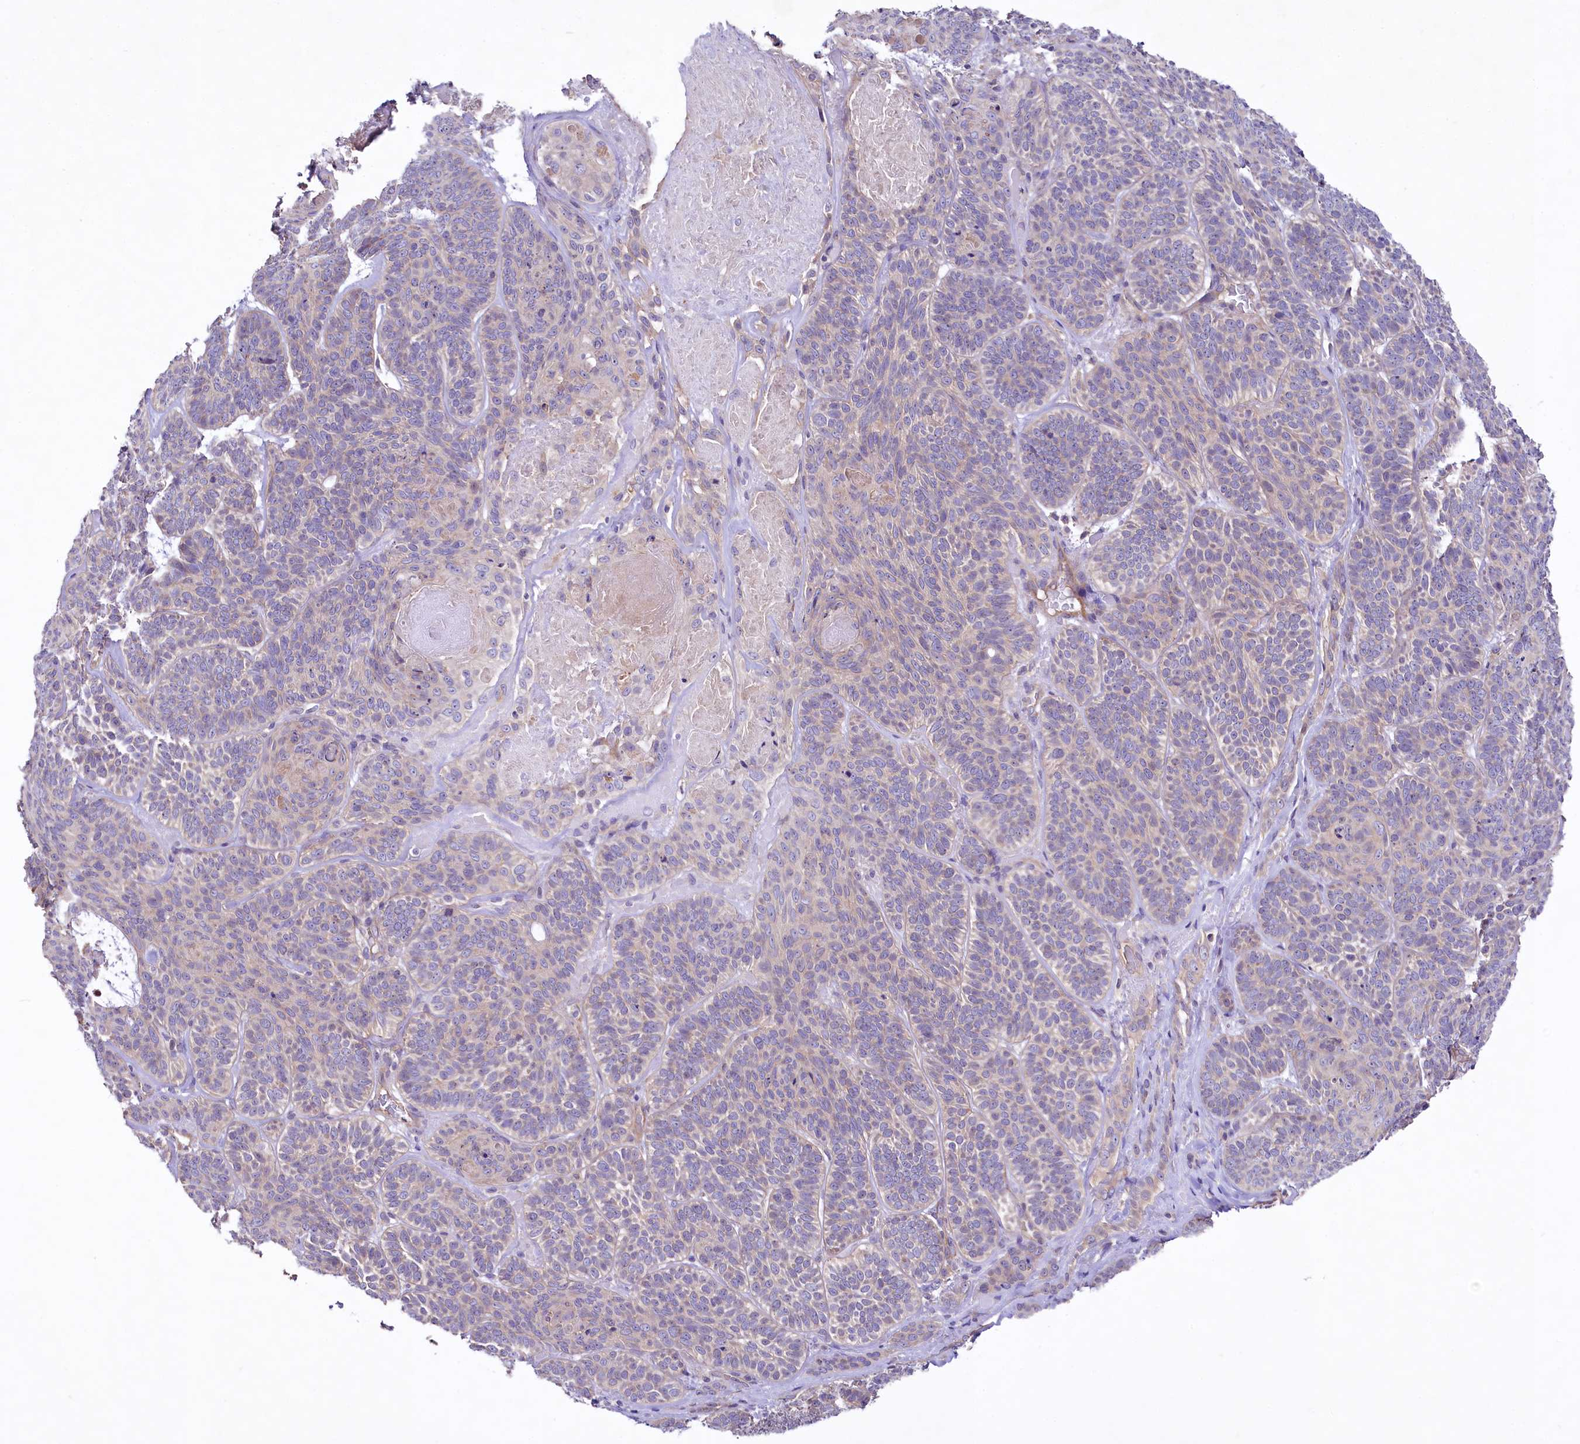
{"staining": {"intensity": "negative", "quantity": "none", "location": "none"}, "tissue": "skin cancer", "cell_type": "Tumor cells", "image_type": "cancer", "snomed": [{"axis": "morphology", "description": "Basal cell carcinoma"}, {"axis": "topography", "description": "Skin"}], "caption": "The immunohistochemistry (IHC) micrograph has no significant staining in tumor cells of skin cancer tissue.", "gene": "VPS11", "patient": {"sex": "male", "age": 85}}